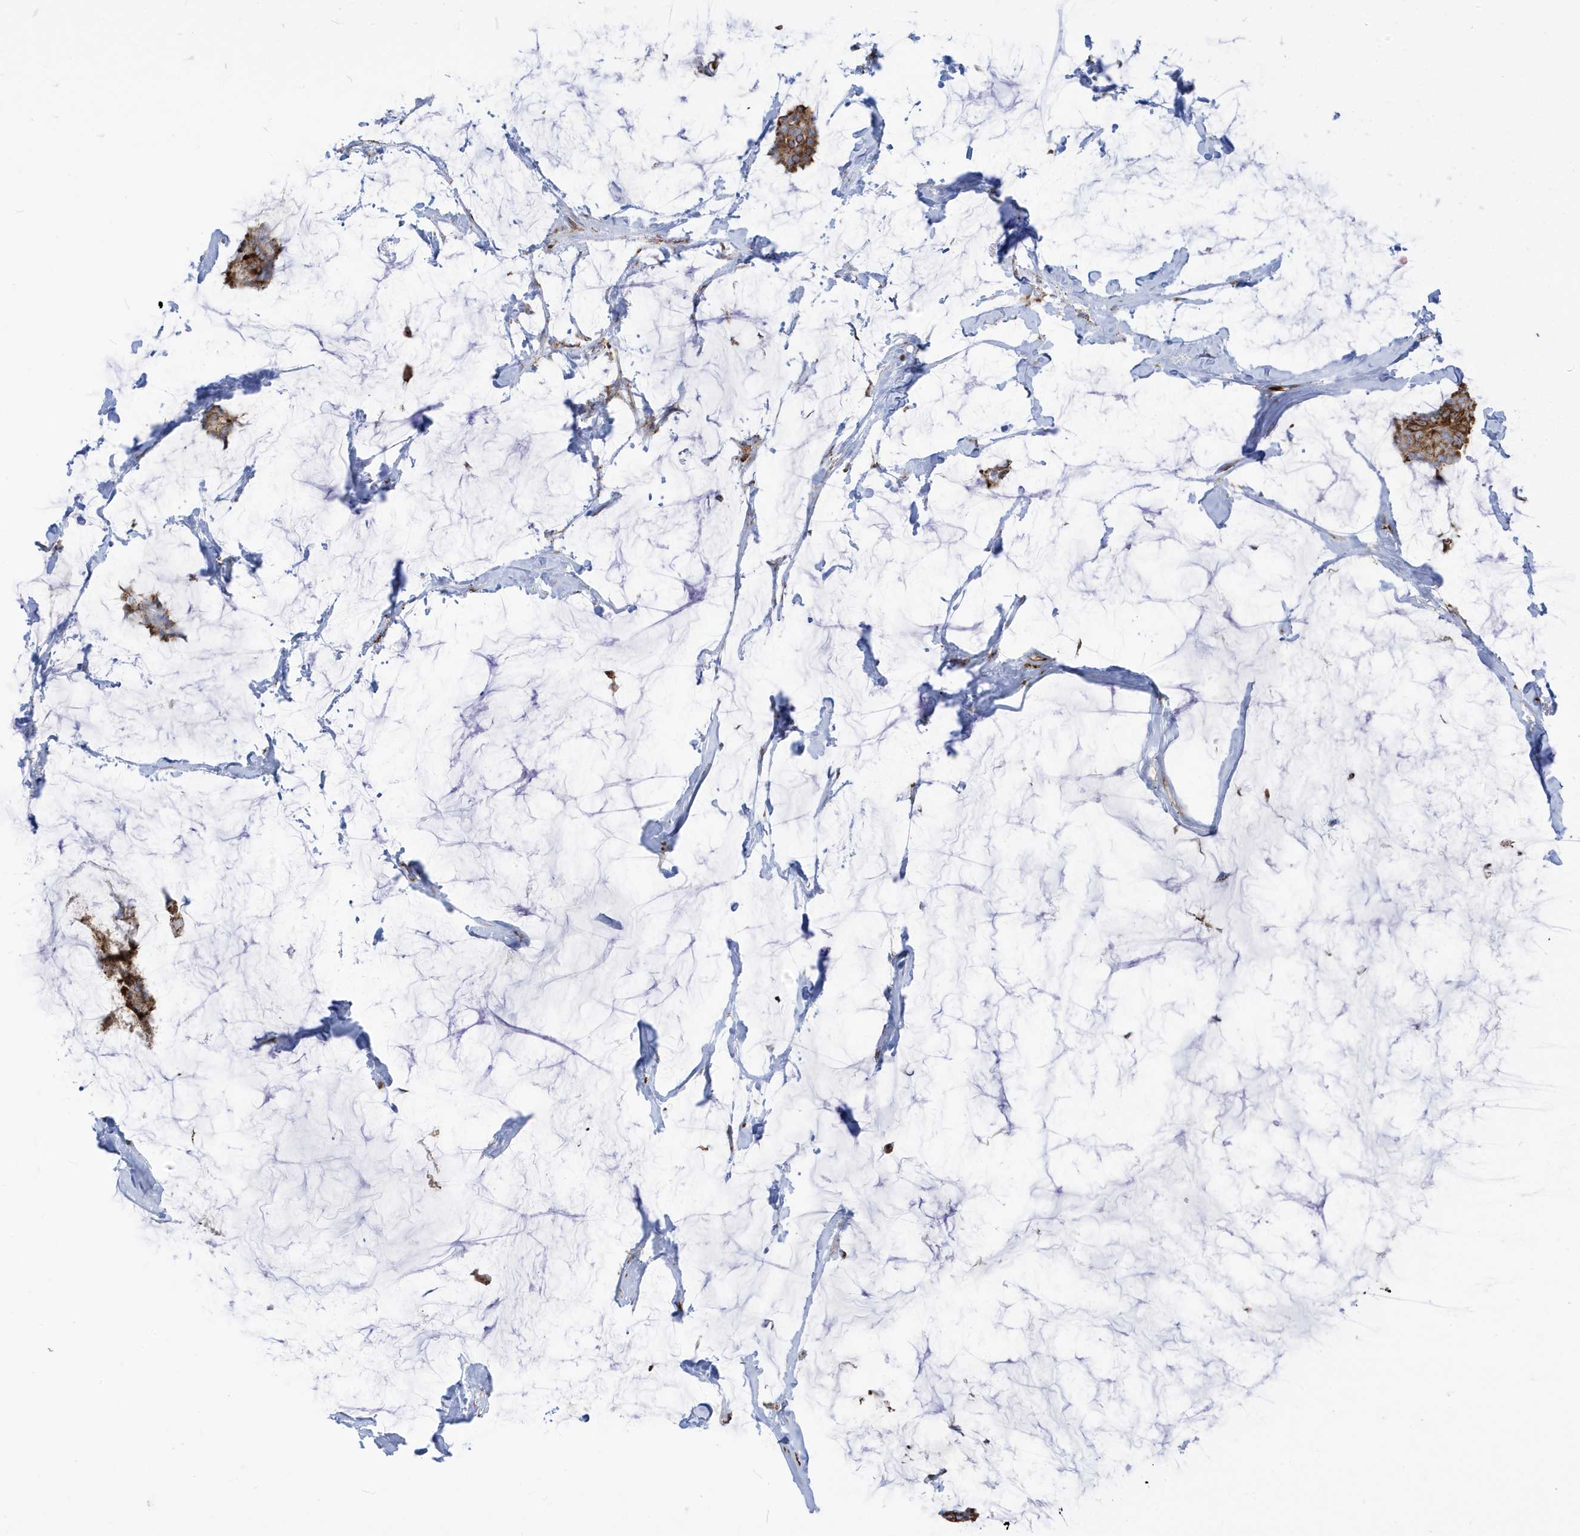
{"staining": {"intensity": "strong", "quantity": ">75%", "location": "cytoplasmic/membranous"}, "tissue": "breast cancer", "cell_type": "Tumor cells", "image_type": "cancer", "snomed": [{"axis": "morphology", "description": "Duct carcinoma"}, {"axis": "topography", "description": "Breast"}], "caption": "Immunohistochemistry (IHC) photomicrograph of breast cancer (intraductal carcinoma) stained for a protein (brown), which shows high levels of strong cytoplasmic/membranous expression in about >75% of tumor cells.", "gene": "PDIA6", "patient": {"sex": "female", "age": 93}}